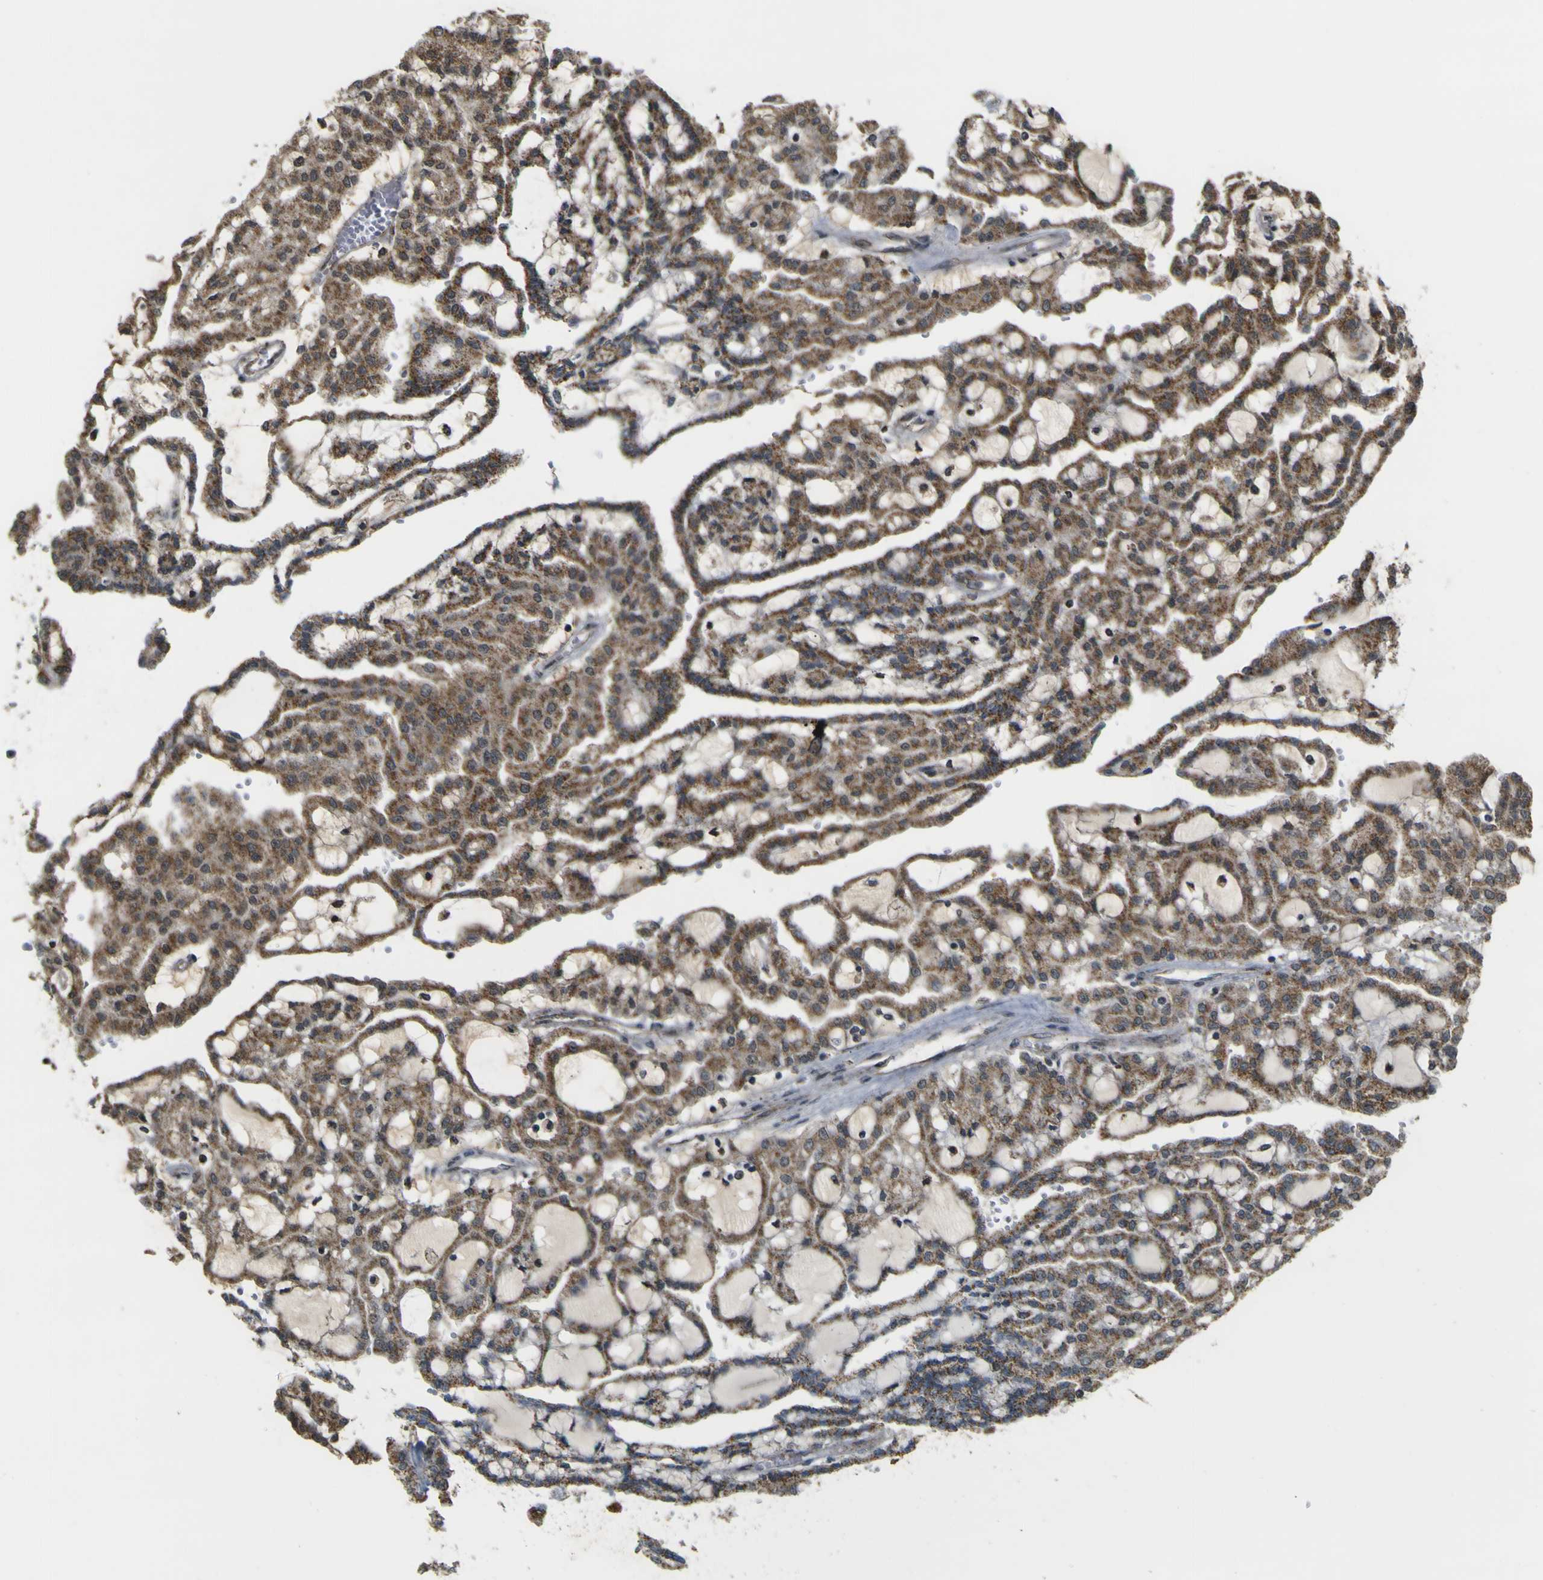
{"staining": {"intensity": "moderate", "quantity": ">75%", "location": "cytoplasmic/membranous"}, "tissue": "renal cancer", "cell_type": "Tumor cells", "image_type": "cancer", "snomed": [{"axis": "morphology", "description": "Adenocarcinoma, NOS"}, {"axis": "topography", "description": "Kidney"}], "caption": "Immunohistochemistry (IHC) (DAB (3,3'-diaminobenzidine)) staining of human adenocarcinoma (renal) exhibits moderate cytoplasmic/membranous protein staining in approximately >75% of tumor cells.", "gene": "ACBD5", "patient": {"sex": "male", "age": 63}}